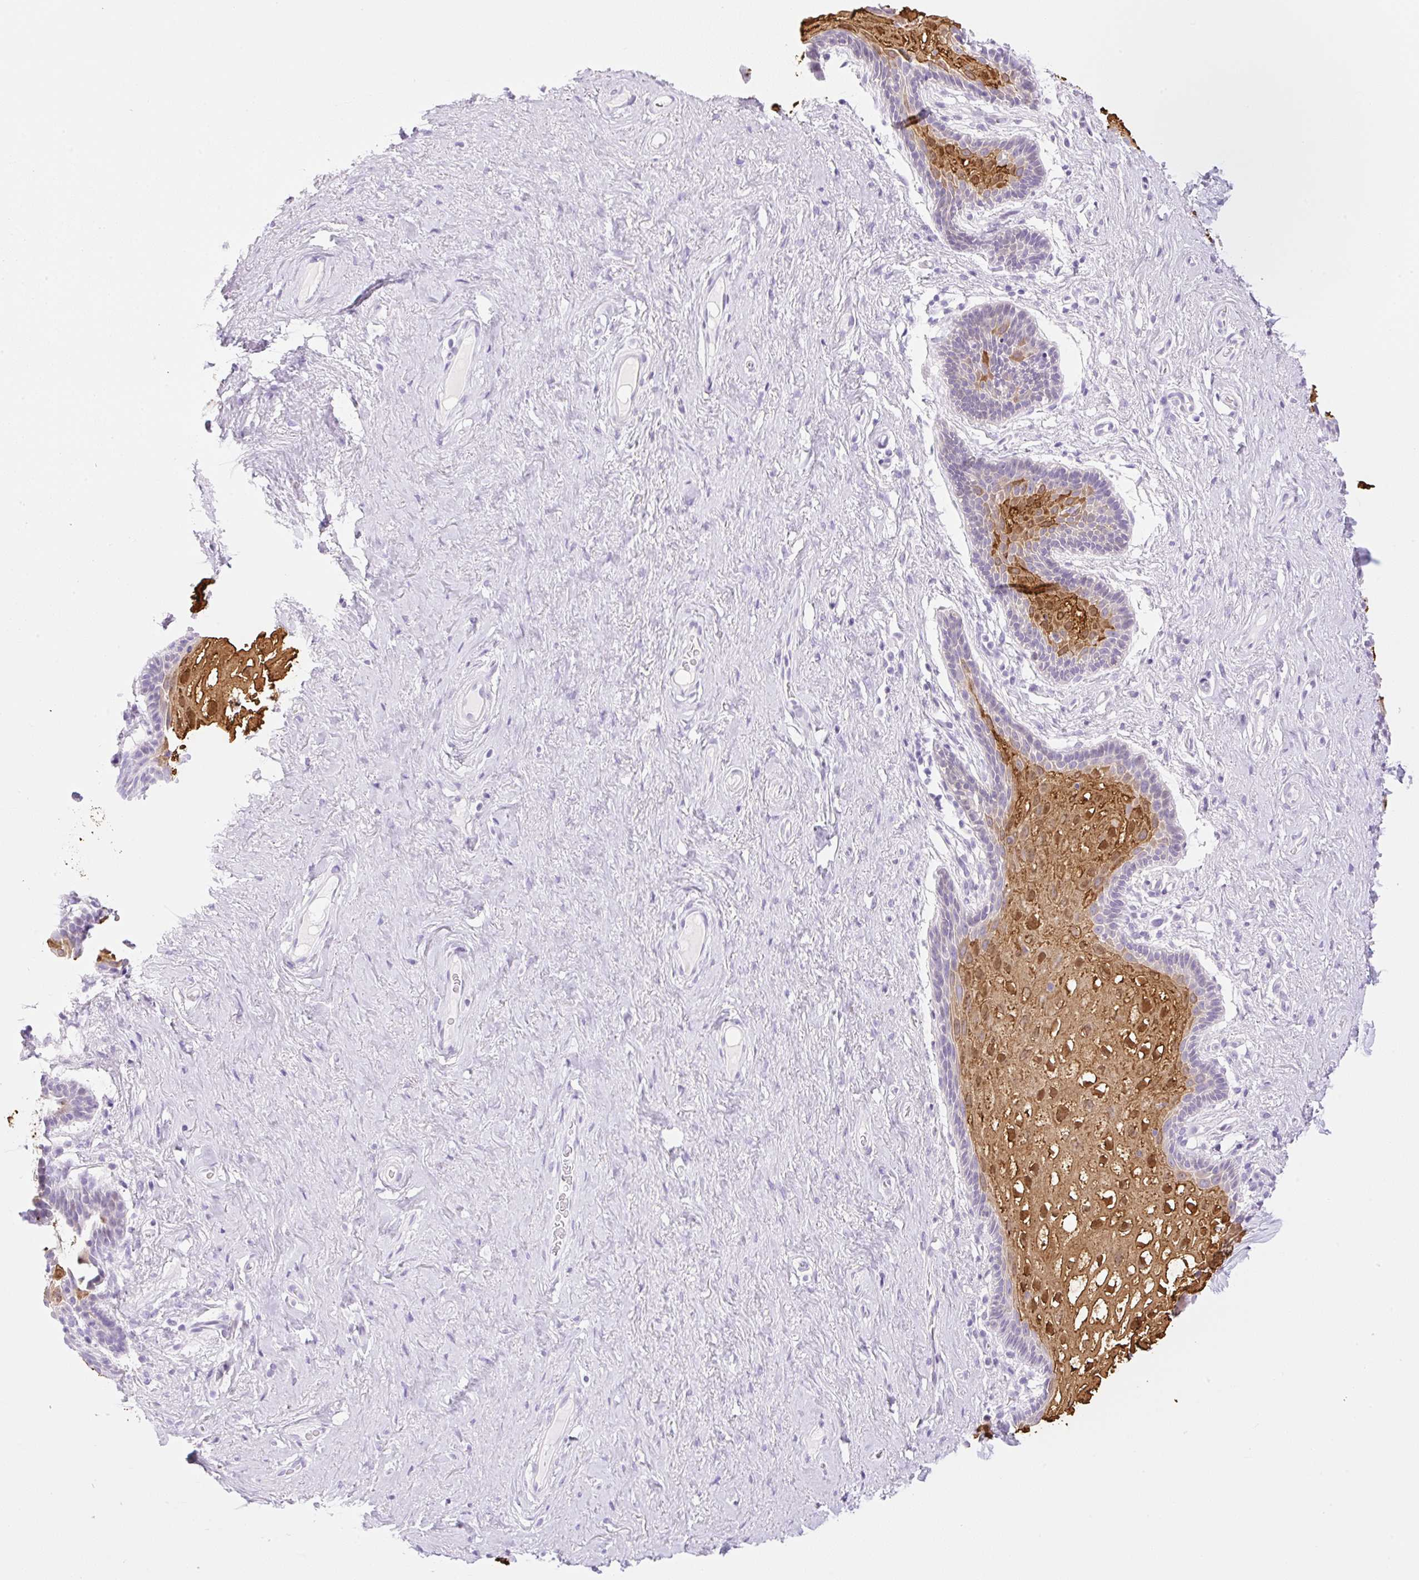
{"staining": {"intensity": "strong", "quantity": "<25%", "location": "cytoplasmic/membranous,nuclear"}, "tissue": "vagina", "cell_type": "Squamous epithelial cells", "image_type": "normal", "snomed": [{"axis": "morphology", "description": "Normal tissue, NOS"}, {"axis": "topography", "description": "Vagina"}, {"axis": "topography", "description": "Peripheral nerve tissue"}], "caption": "The micrograph reveals staining of benign vagina, revealing strong cytoplasmic/membranous,nuclear protein expression (brown color) within squamous epithelial cells. (IHC, brightfield microscopy, high magnification).", "gene": "SPRR4", "patient": {"sex": "female", "age": 71}}